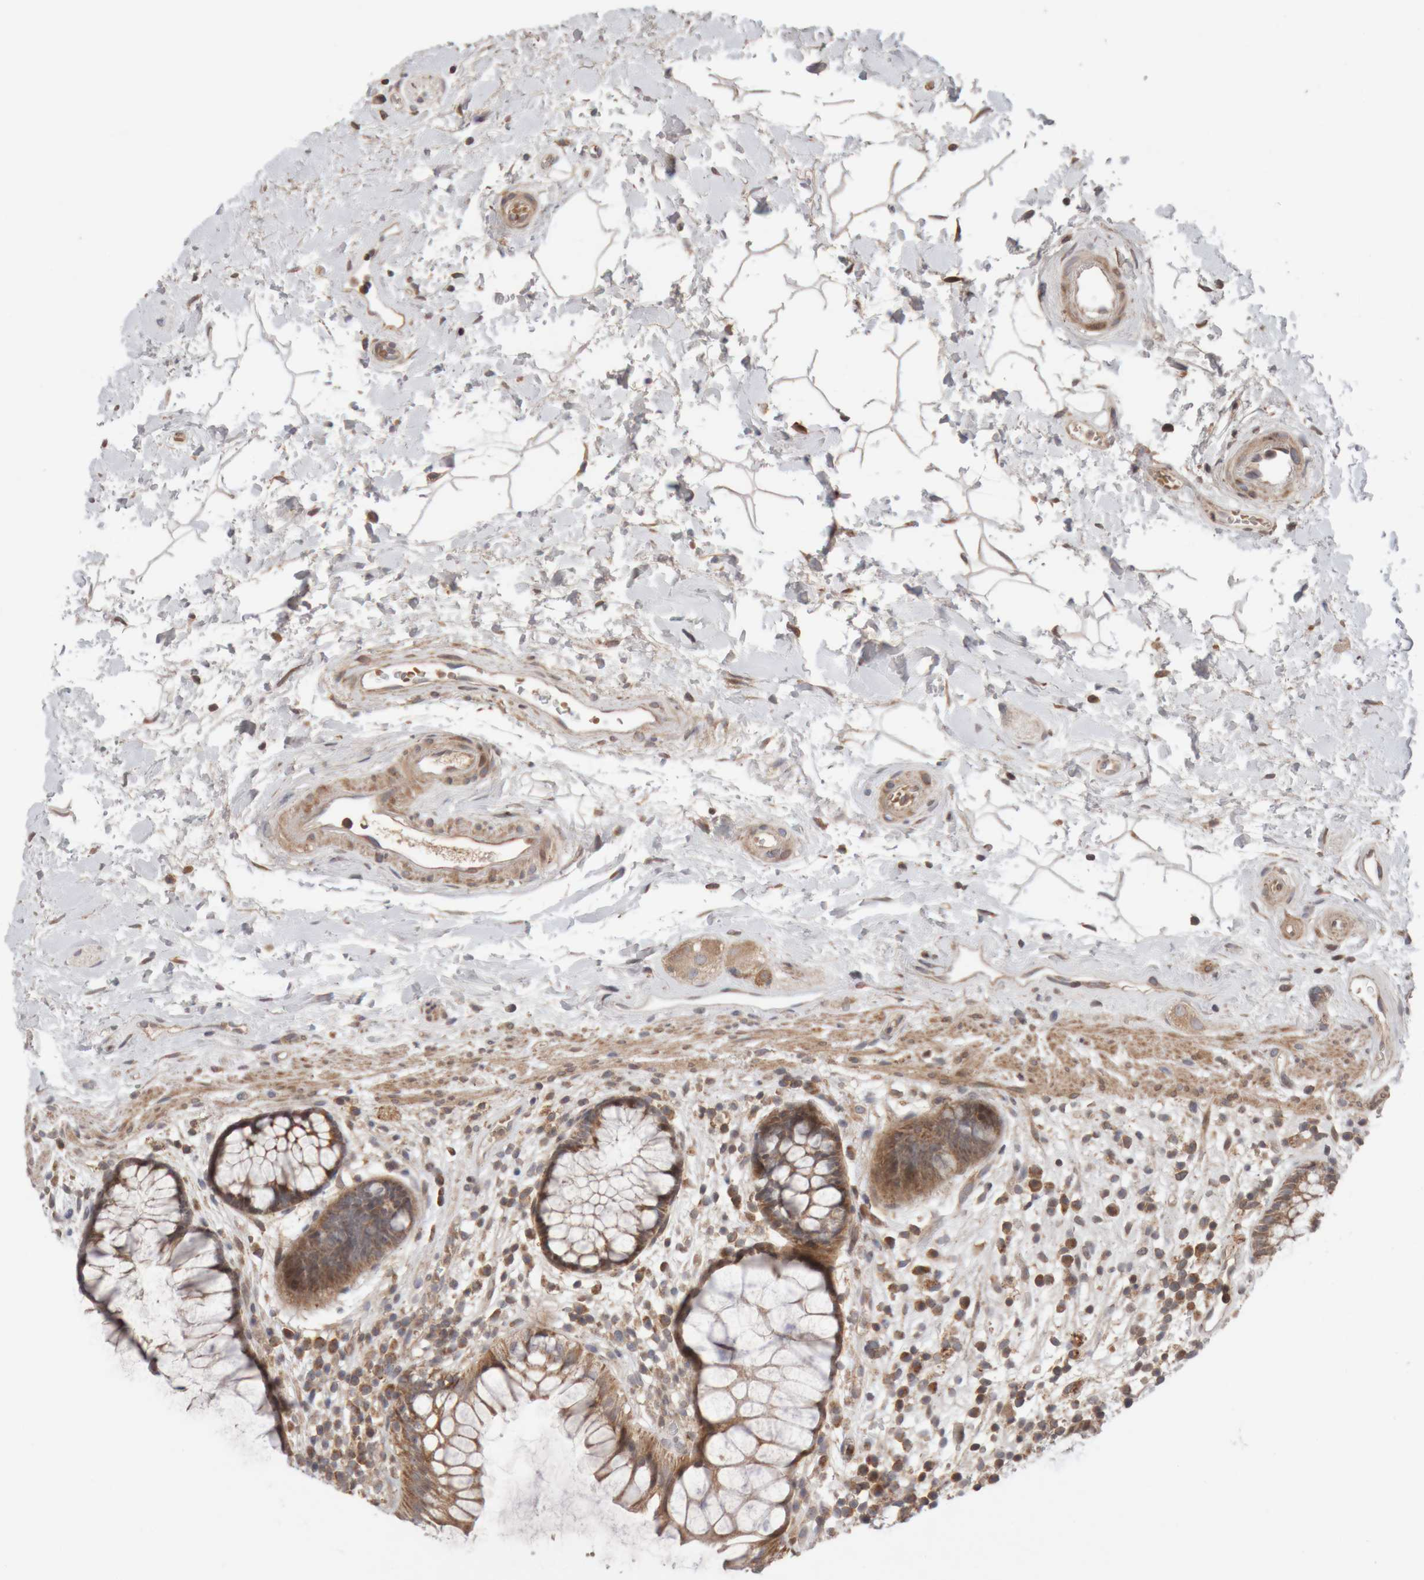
{"staining": {"intensity": "moderate", "quantity": ">75%", "location": "cytoplasmic/membranous"}, "tissue": "rectum", "cell_type": "Glandular cells", "image_type": "normal", "snomed": [{"axis": "morphology", "description": "Normal tissue, NOS"}, {"axis": "topography", "description": "Rectum"}], "caption": "Immunohistochemical staining of normal rectum displays >75% levels of moderate cytoplasmic/membranous protein positivity in approximately >75% of glandular cells. (brown staining indicates protein expression, while blue staining denotes nuclei).", "gene": "KIF21B", "patient": {"sex": "male", "age": 51}}